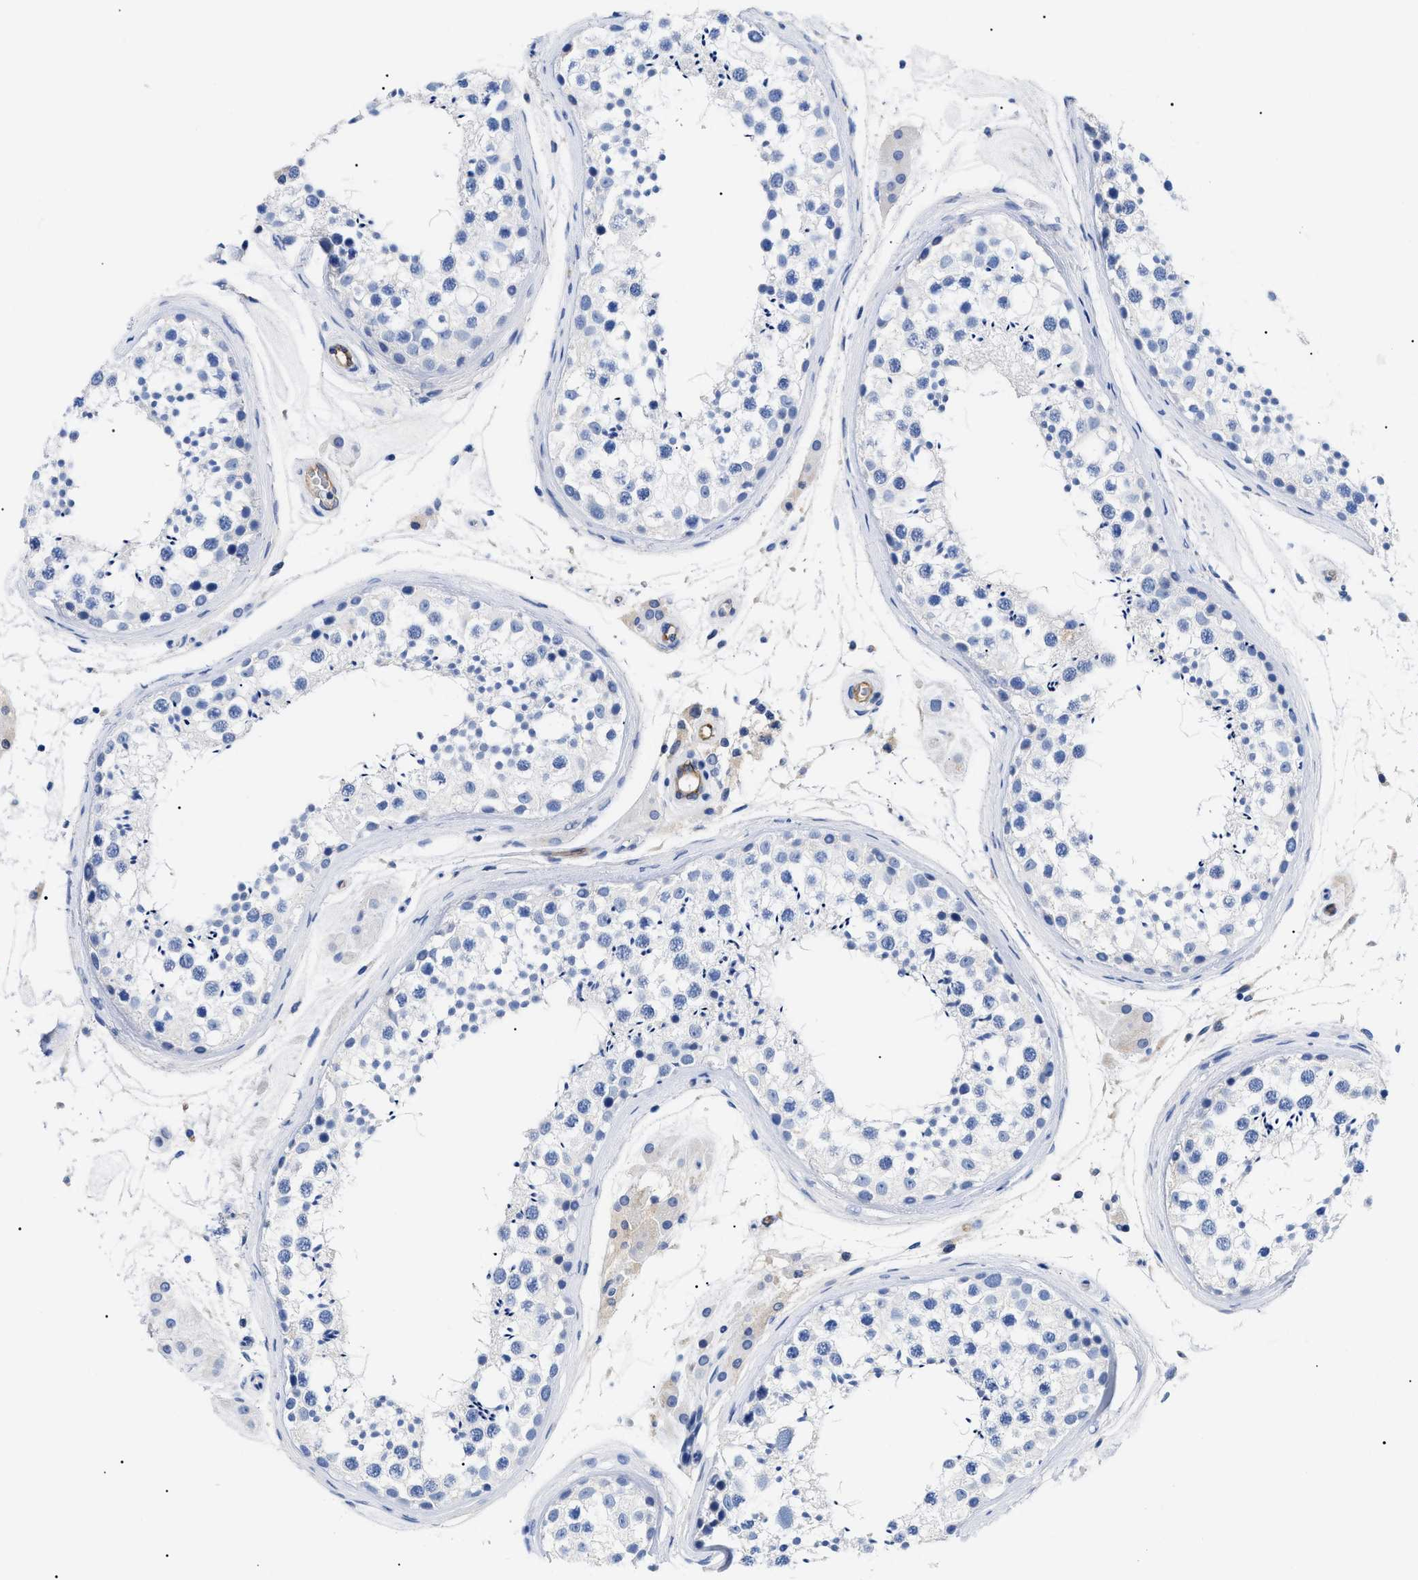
{"staining": {"intensity": "negative", "quantity": "none", "location": "none"}, "tissue": "testis", "cell_type": "Cells in seminiferous ducts", "image_type": "normal", "snomed": [{"axis": "morphology", "description": "Normal tissue, NOS"}, {"axis": "topography", "description": "Testis"}], "caption": "Cells in seminiferous ducts show no significant staining in normal testis. (DAB IHC with hematoxylin counter stain).", "gene": "ACKR1", "patient": {"sex": "male", "age": 46}}